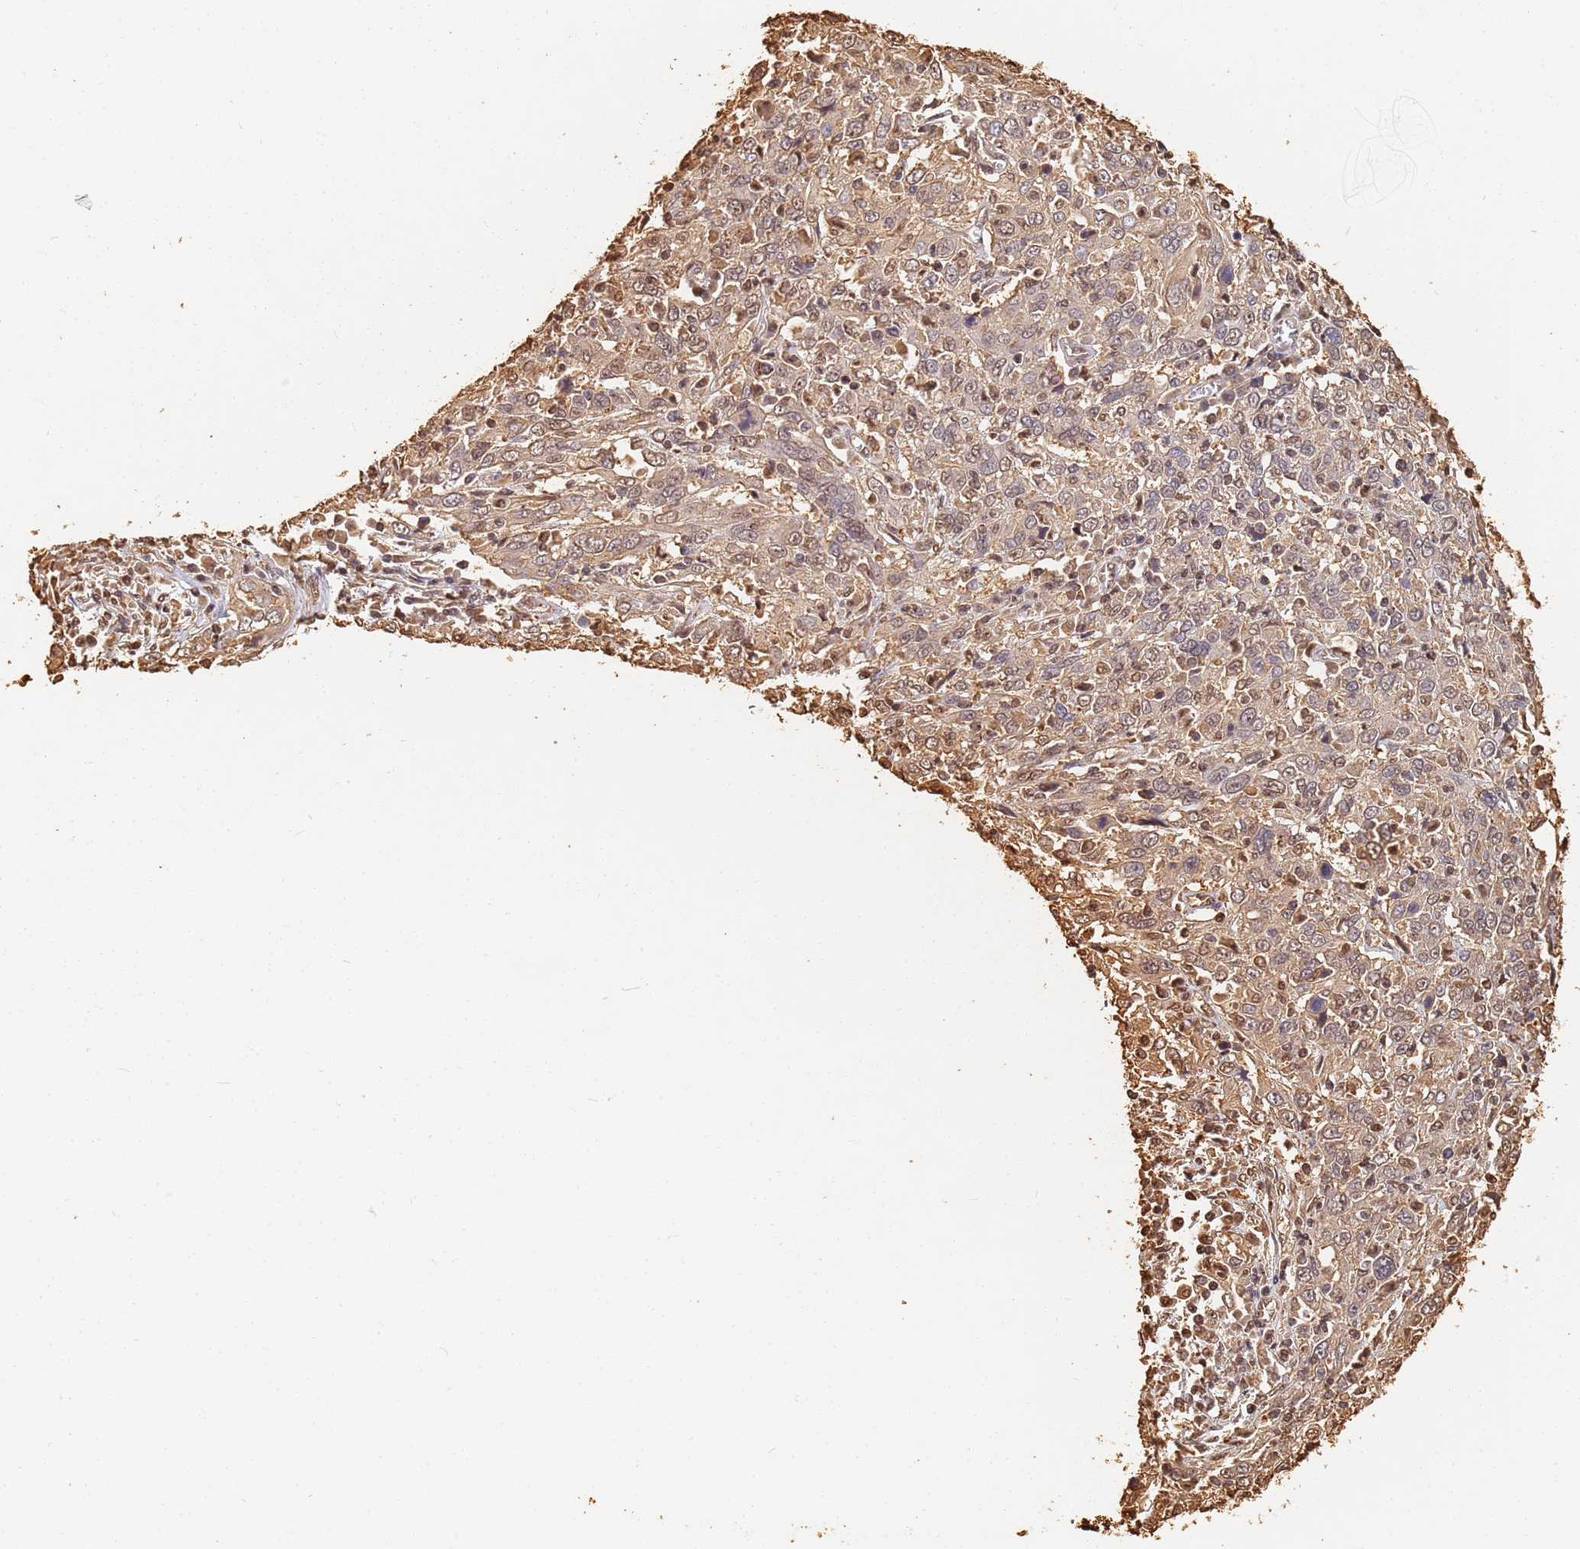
{"staining": {"intensity": "weak", "quantity": ">75%", "location": "cytoplasmic/membranous,nuclear"}, "tissue": "cervical cancer", "cell_type": "Tumor cells", "image_type": "cancer", "snomed": [{"axis": "morphology", "description": "Squamous cell carcinoma, NOS"}, {"axis": "topography", "description": "Cervix"}], "caption": "Cervical squamous cell carcinoma stained for a protein (brown) demonstrates weak cytoplasmic/membranous and nuclear positive expression in approximately >75% of tumor cells.", "gene": "JAK2", "patient": {"sex": "female", "age": 46}}